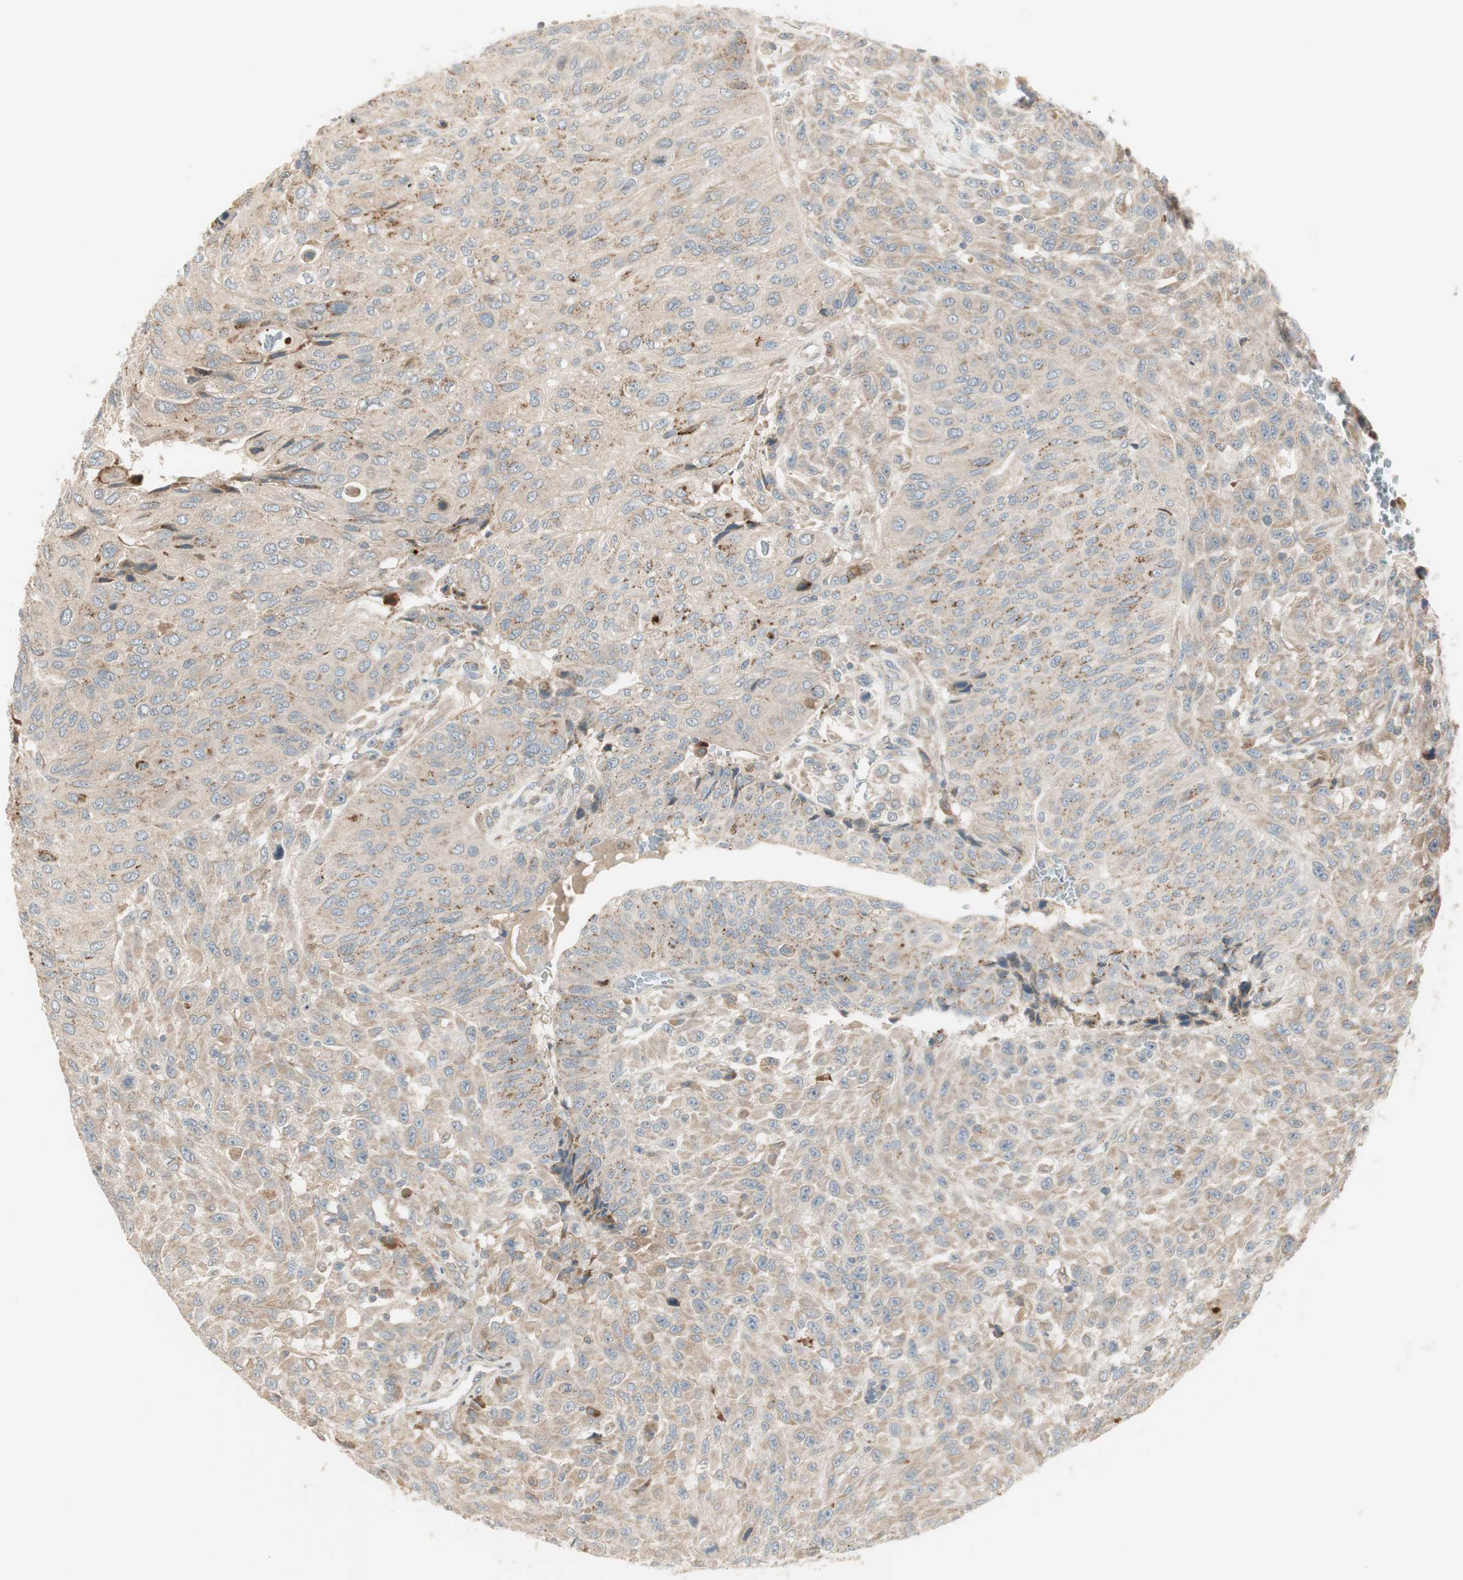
{"staining": {"intensity": "weak", "quantity": ">75%", "location": "cytoplasmic/membranous"}, "tissue": "urothelial cancer", "cell_type": "Tumor cells", "image_type": "cancer", "snomed": [{"axis": "morphology", "description": "Urothelial carcinoma, High grade"}, {"axis": "topography", "description": "Urinary bladder"}], "caption": "Human urothelial cancer stained with a brown dye displays weak cytoplasmic/membranous positive positivity in about >75% of tumor cells.", "gene": "SFRP1", "patient": {"sex": "male", "age": 66}}